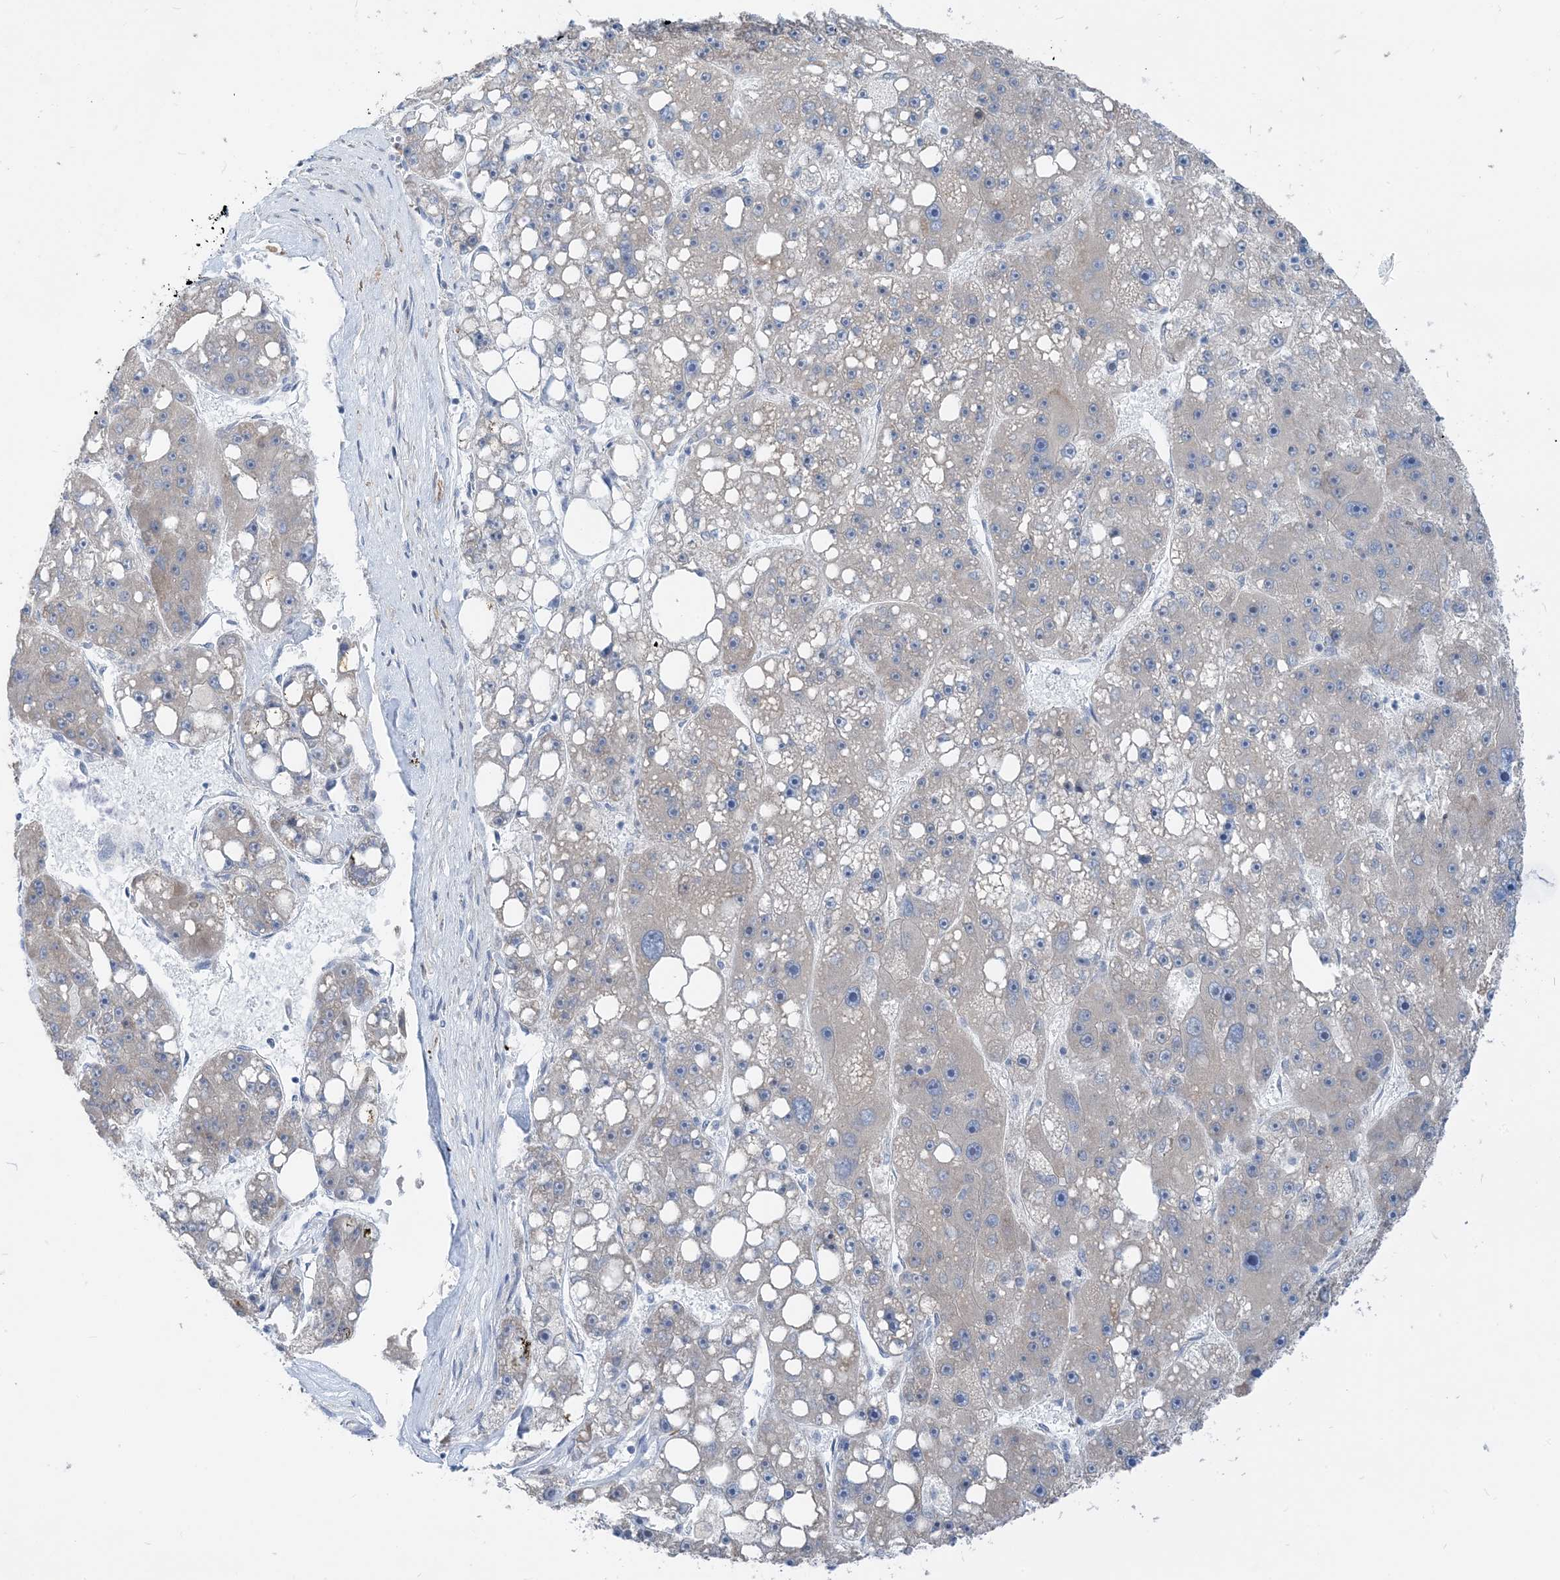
{"staining": {"intensity": "moderate", "quantity": "<25%", "location": "cytoplasmic/membranous"}, "tissue": "liver cancer", "cell_type": "Tumor cells", "image_type": "cancer", "snomed": [{"axis": "morphology", "description": "Carcinoma, Hepatocellular, NOS"}, {"axis": "topography", "description": "Liver"}], "caption": "Liver hepatocellular carcinoma stained for a protein (brown) exhibits moderate cytoplasmic/membranous positive staining in approximately <25% of tumor cells.", "gene": "PLEKHA3", "patient": {"sex": "female", "age": 61}}